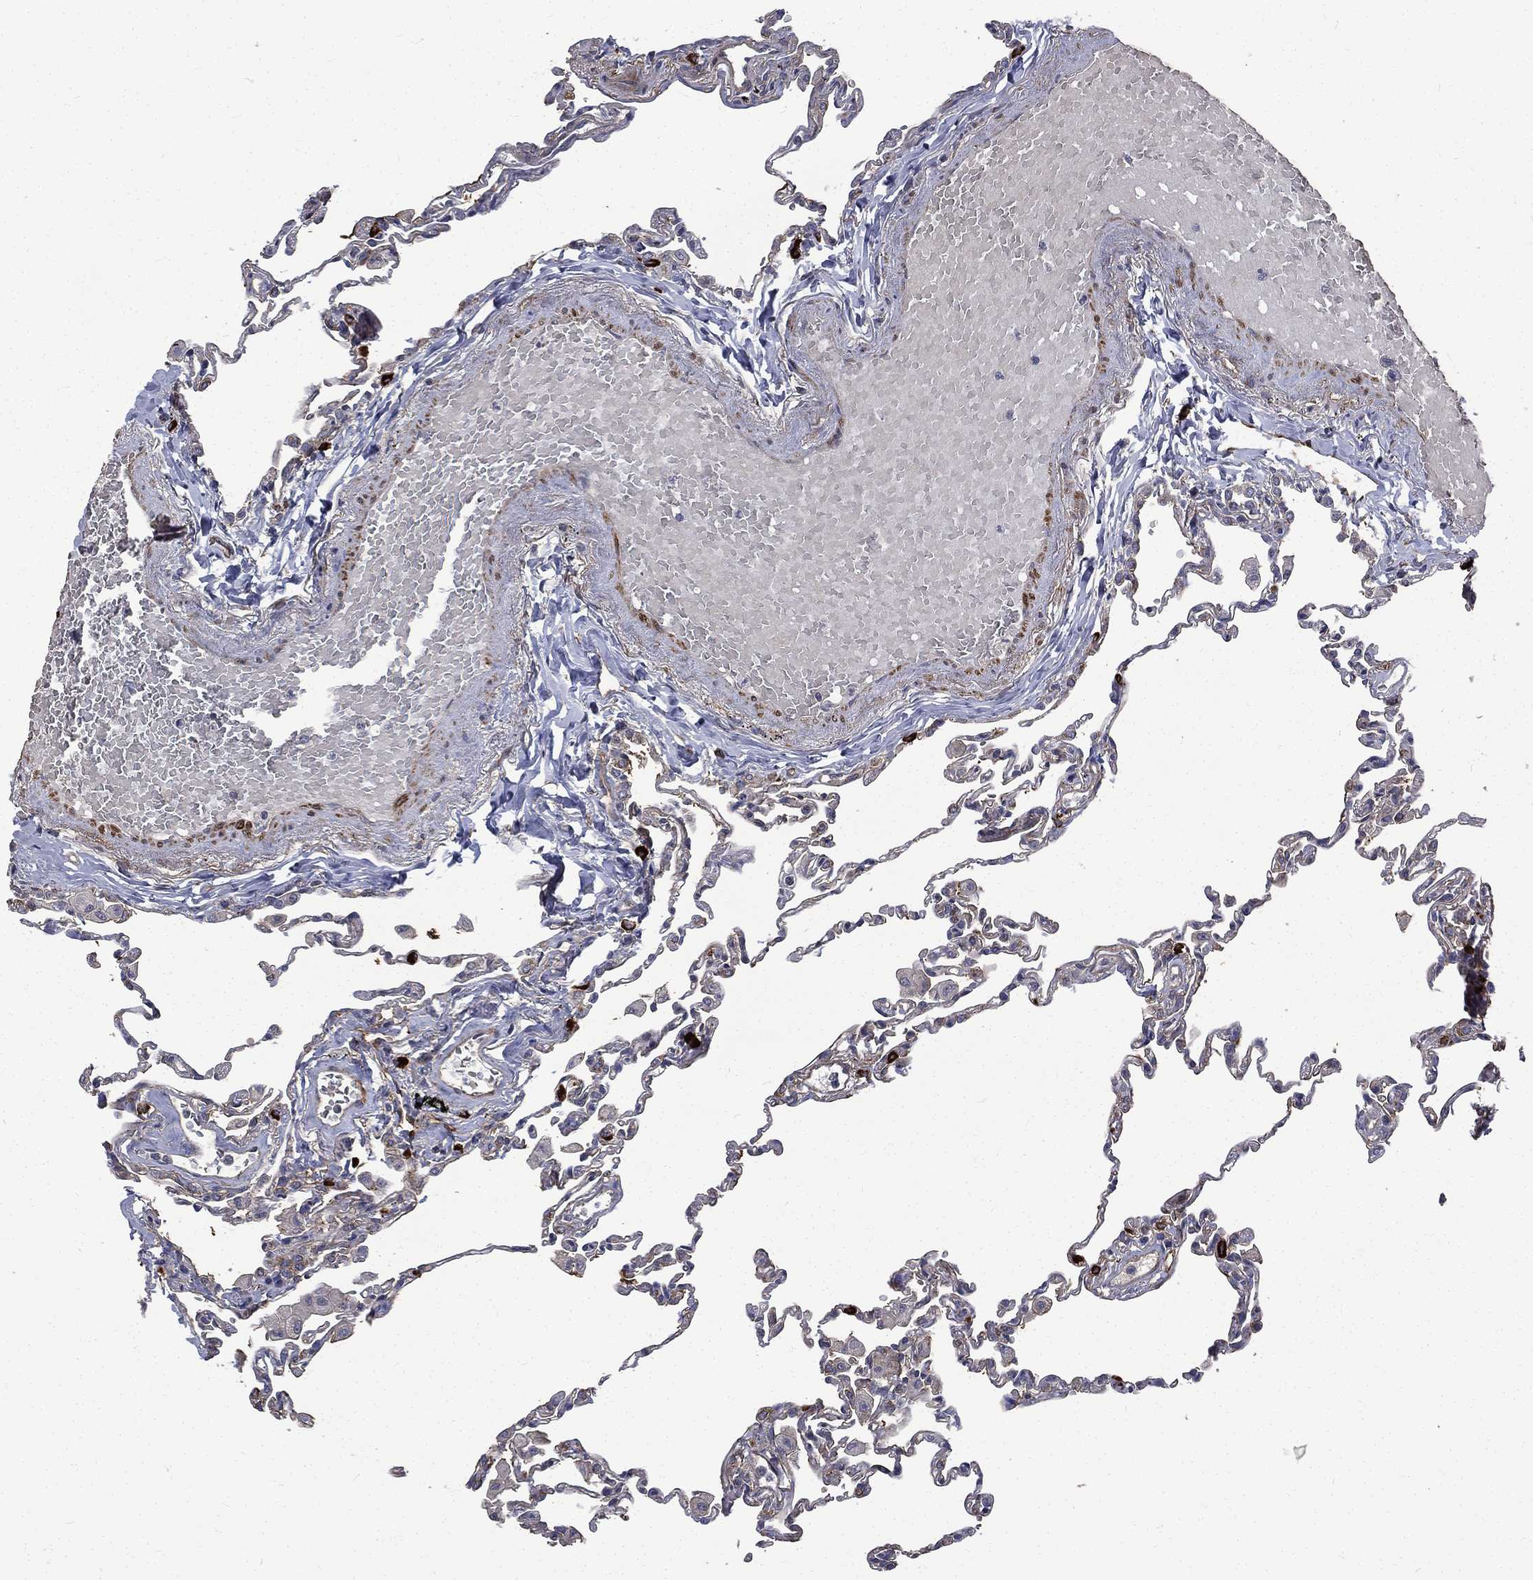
{"staining": {"intensity": "moderate", "quantity": "<25%", "location": "cytoplasmic/membranous"}, "tissue": "lung", "cell_type": "Alveolar cells", "image_type": "normal", "snomed": [{"axis": "morphology", "description": "Normal tissue, NOS"}, {"axis": "topography", "description": "Lung"}], "caption": "Lung stained with DAB immunohistochemistry (IHC) reveals low levels of moderate cytoplasmic/membranous staining in about <25% of alveolar cells. The staining is performed using DAB brown chromogen to label protein expression. The nuclei are counter-stained blue using hematoxylin.", "gene": "PPFIBP1", "patient": {"sex": "female", "age": 57}}